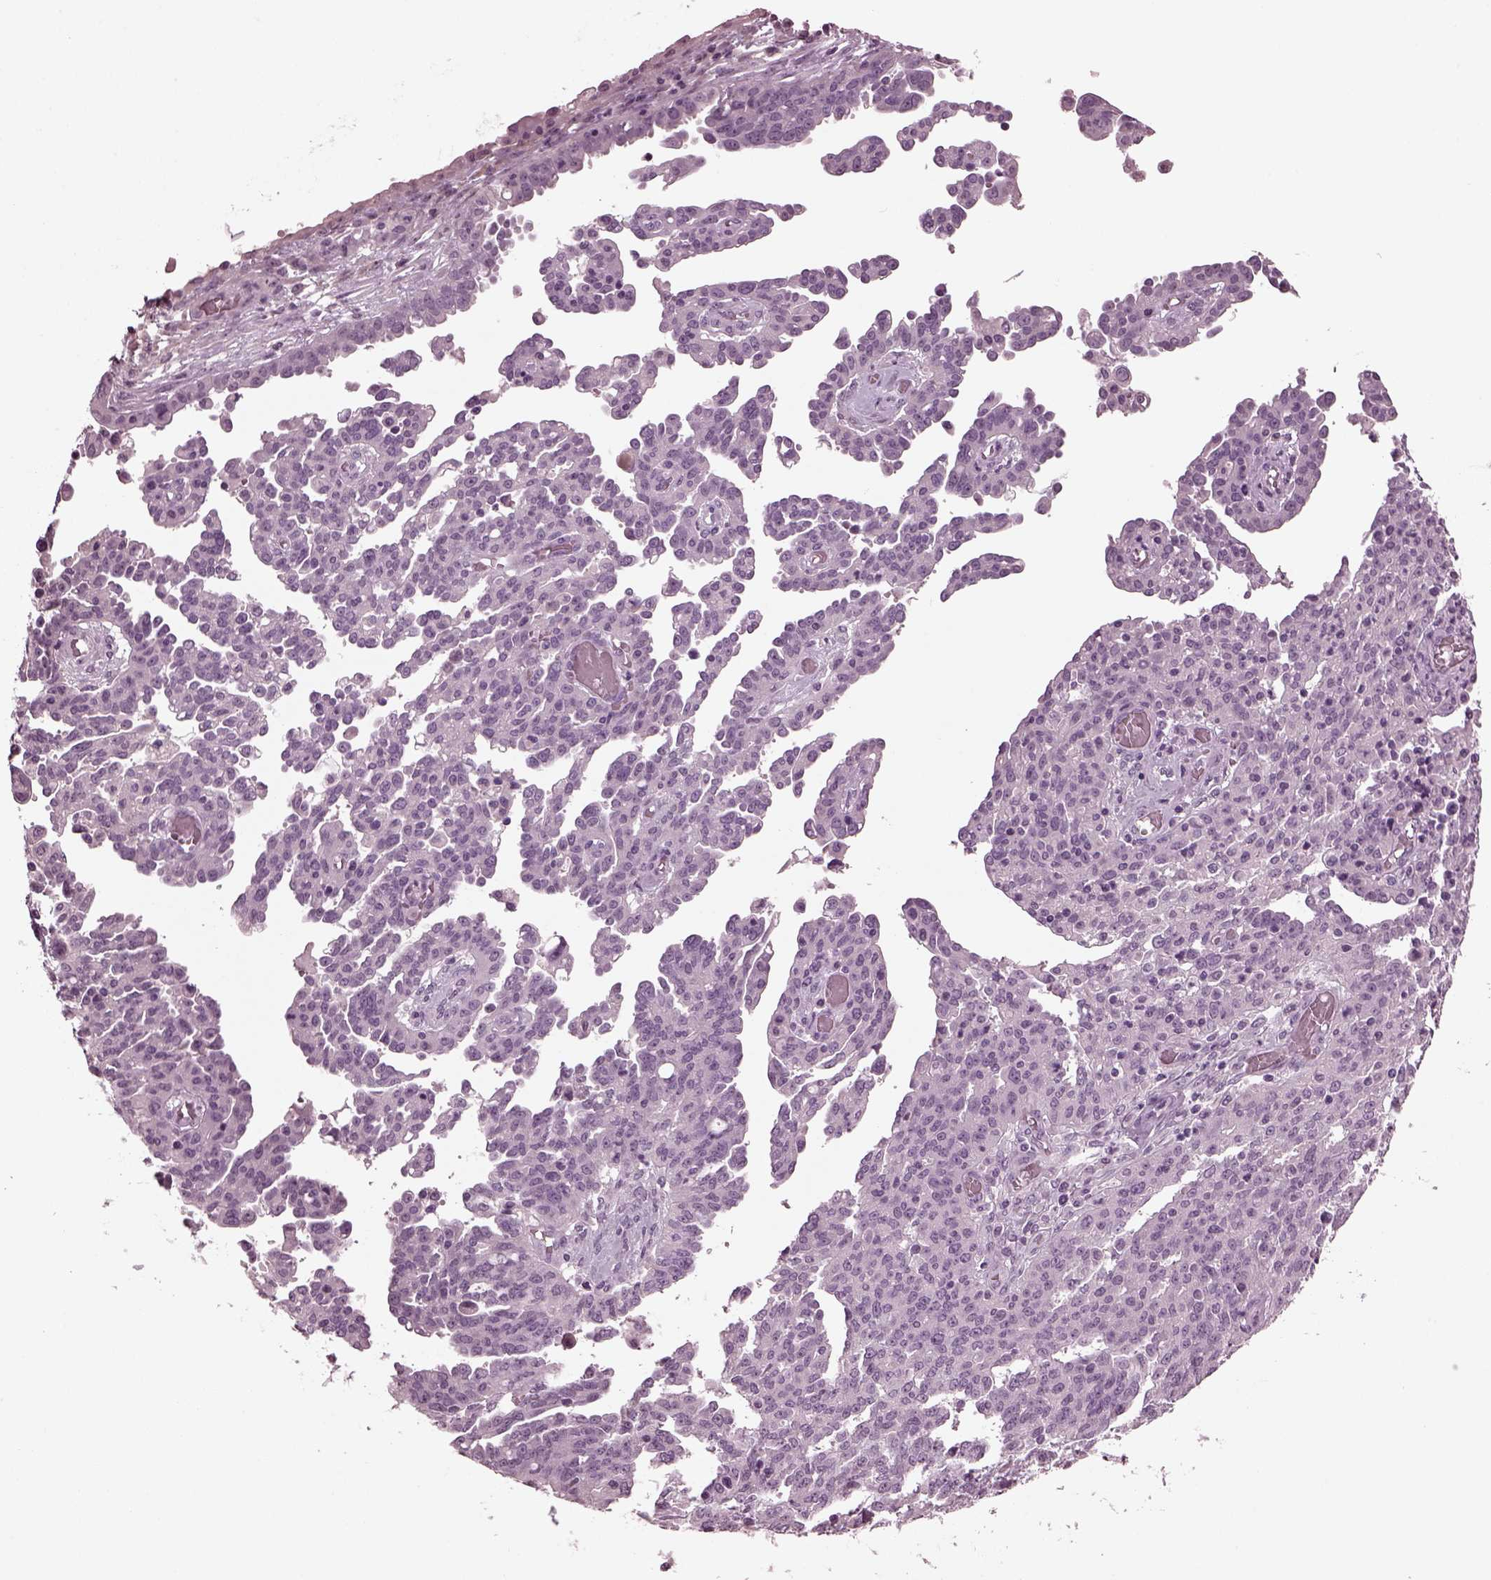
{"staining": {"intensity": "negative", "quantity": "none", "location": "none"}, "tissue": "ovarian cancer", "cell_type": "Tumor cells", "image_type": "cancer", "snomed": [{"axis": "morphology", "description": "Cystadenocarcinoma, serous, NOS"}, {"axis": "topography", "description": "Ovary"}], "caption": "A high-resolution image shows immunohistochemistry staining of ovarian cancer, which demonstrates no significant positivity in tumor cells.", "gene": "MIB2", "patient": {"sex": "female", "age": 67}}